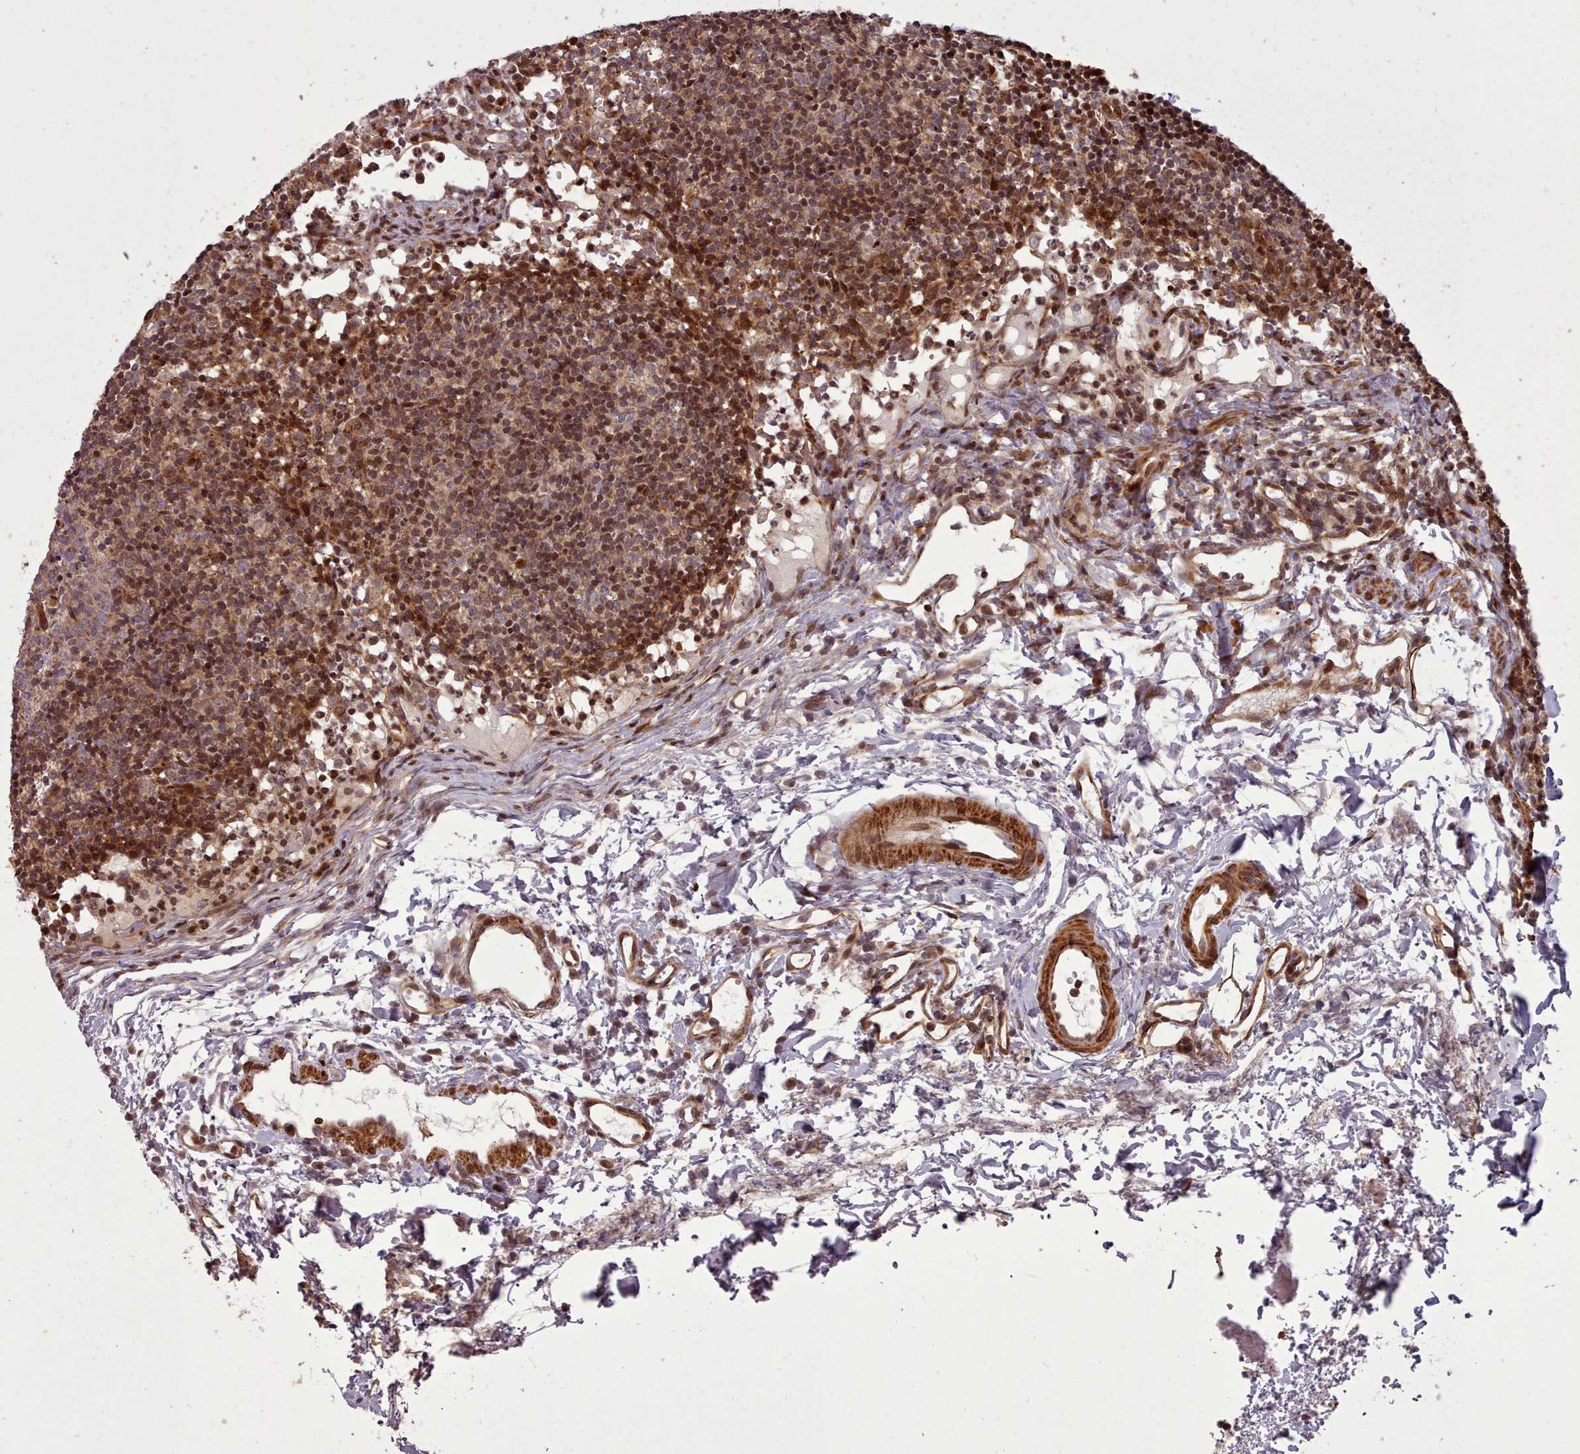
{"staining": {"intensity": "strong", "quantity": "<25%", "location": "cytoplasmic/membranous,nuclear"}, "tissue": "lymph node", "cell_type": "Germinal center cells", "image_type": "normal", "snomed": [{"axis": "morphology", "description": "Normal tissue, NOS"}, {"axis": "topography", "description": "Lymph node"}], "caption": "This photomicrograph exhibits IHC staining of benign lymph node, with medium strong cytoplasmic/membranous,nuclear expression in approximately <25% of germinal center cells.", "gene": "NLRP7", "patient": {"sex": "female", "age": 37}}